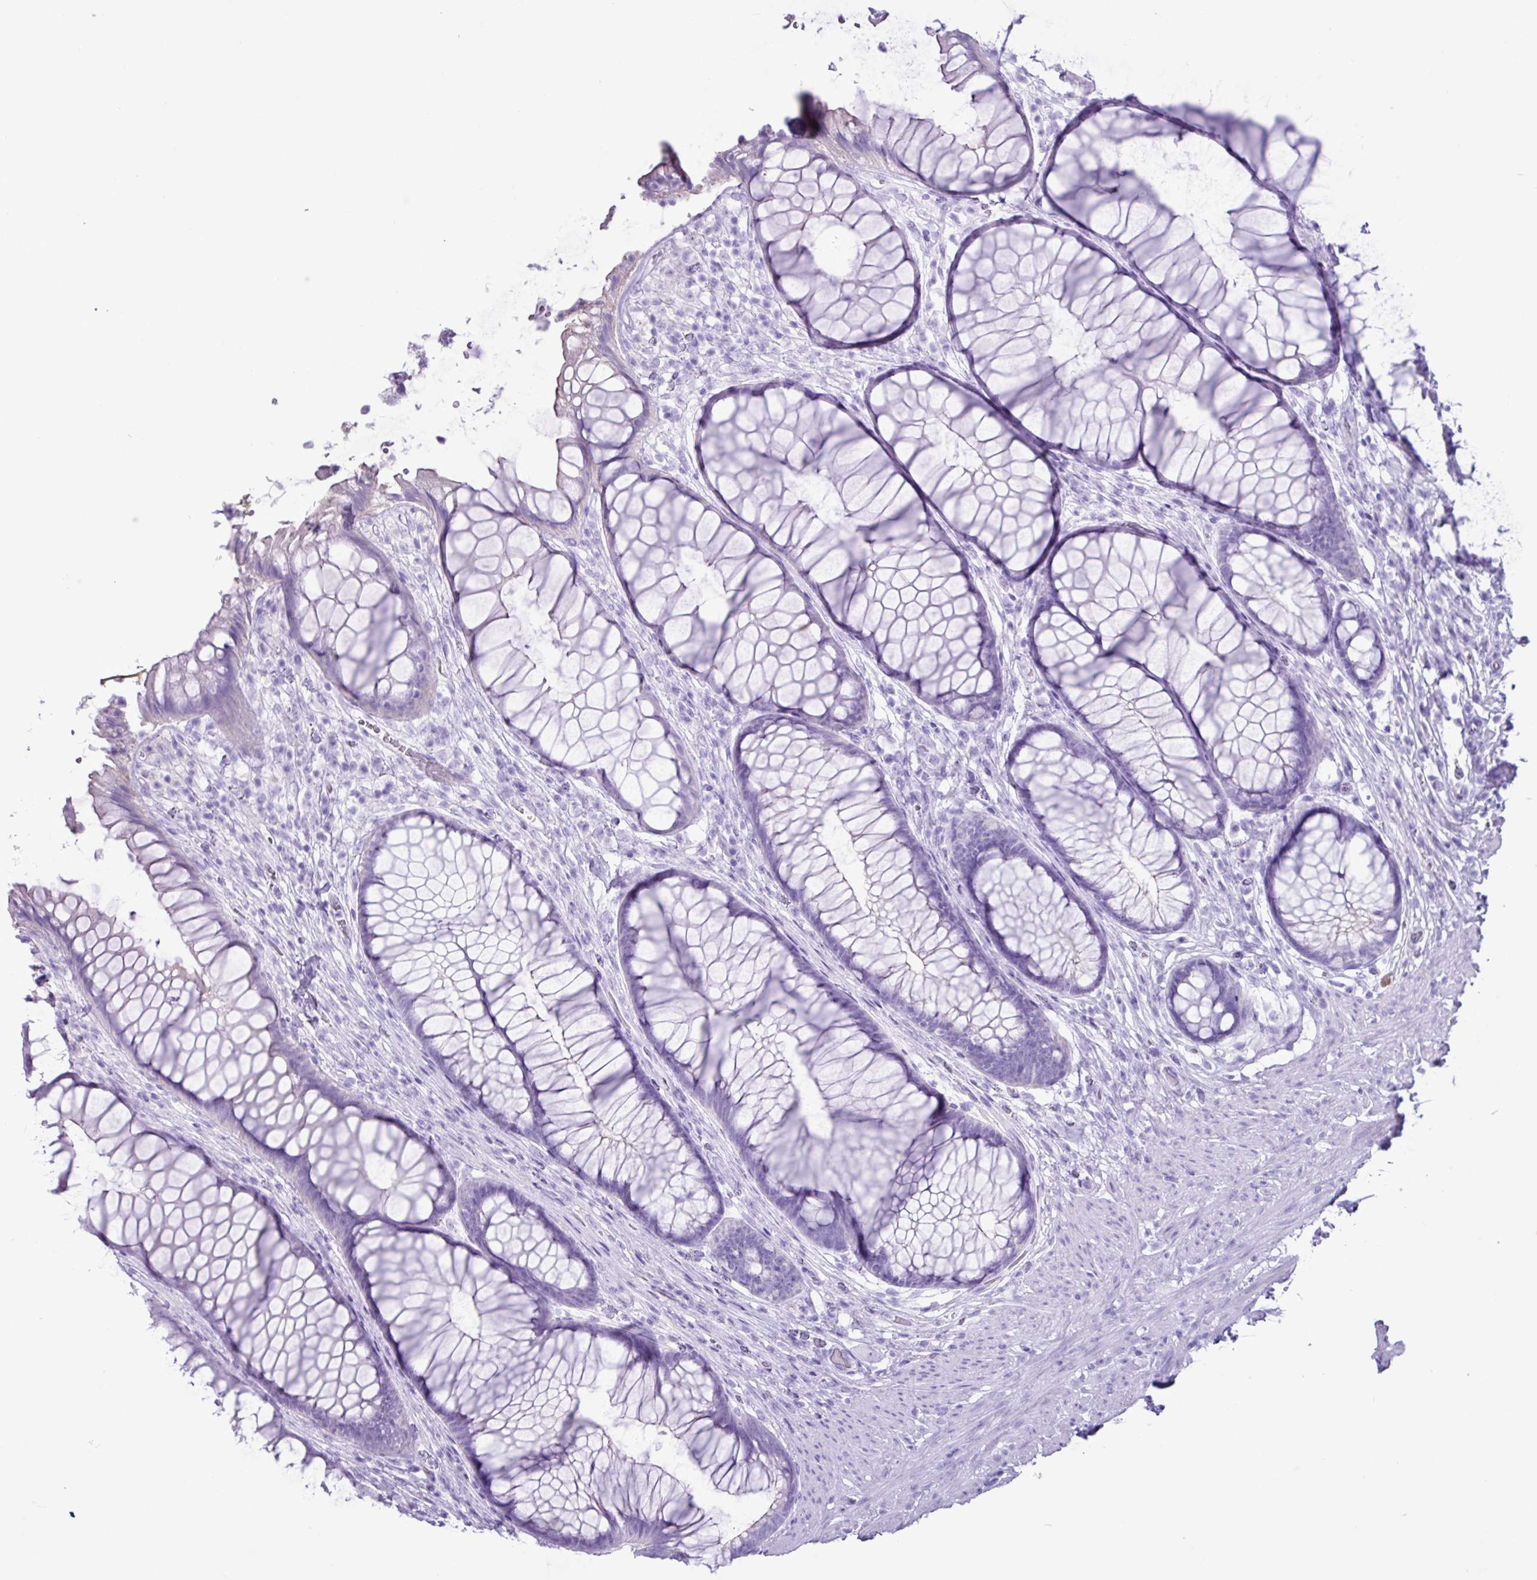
{"staining": {"intensity": "negative", "quantity": "none", "location": "none"}, "tissue": "rectum", "cell_type": "Glandular cells", "image_type": "normal", "snomed": [{"axis": "morphology", "description": "Normal tissue, NOS"}, {"axis": "topography", "description": "Smooth muscle"}, {"axis": "topography", "description": "Rectum"}], "caption": "The histopathology image shows no staining of glandular cells in unremarkable rectum.", "gene": "CKMT2", "patient": {"sex": "male", "age": 53}}